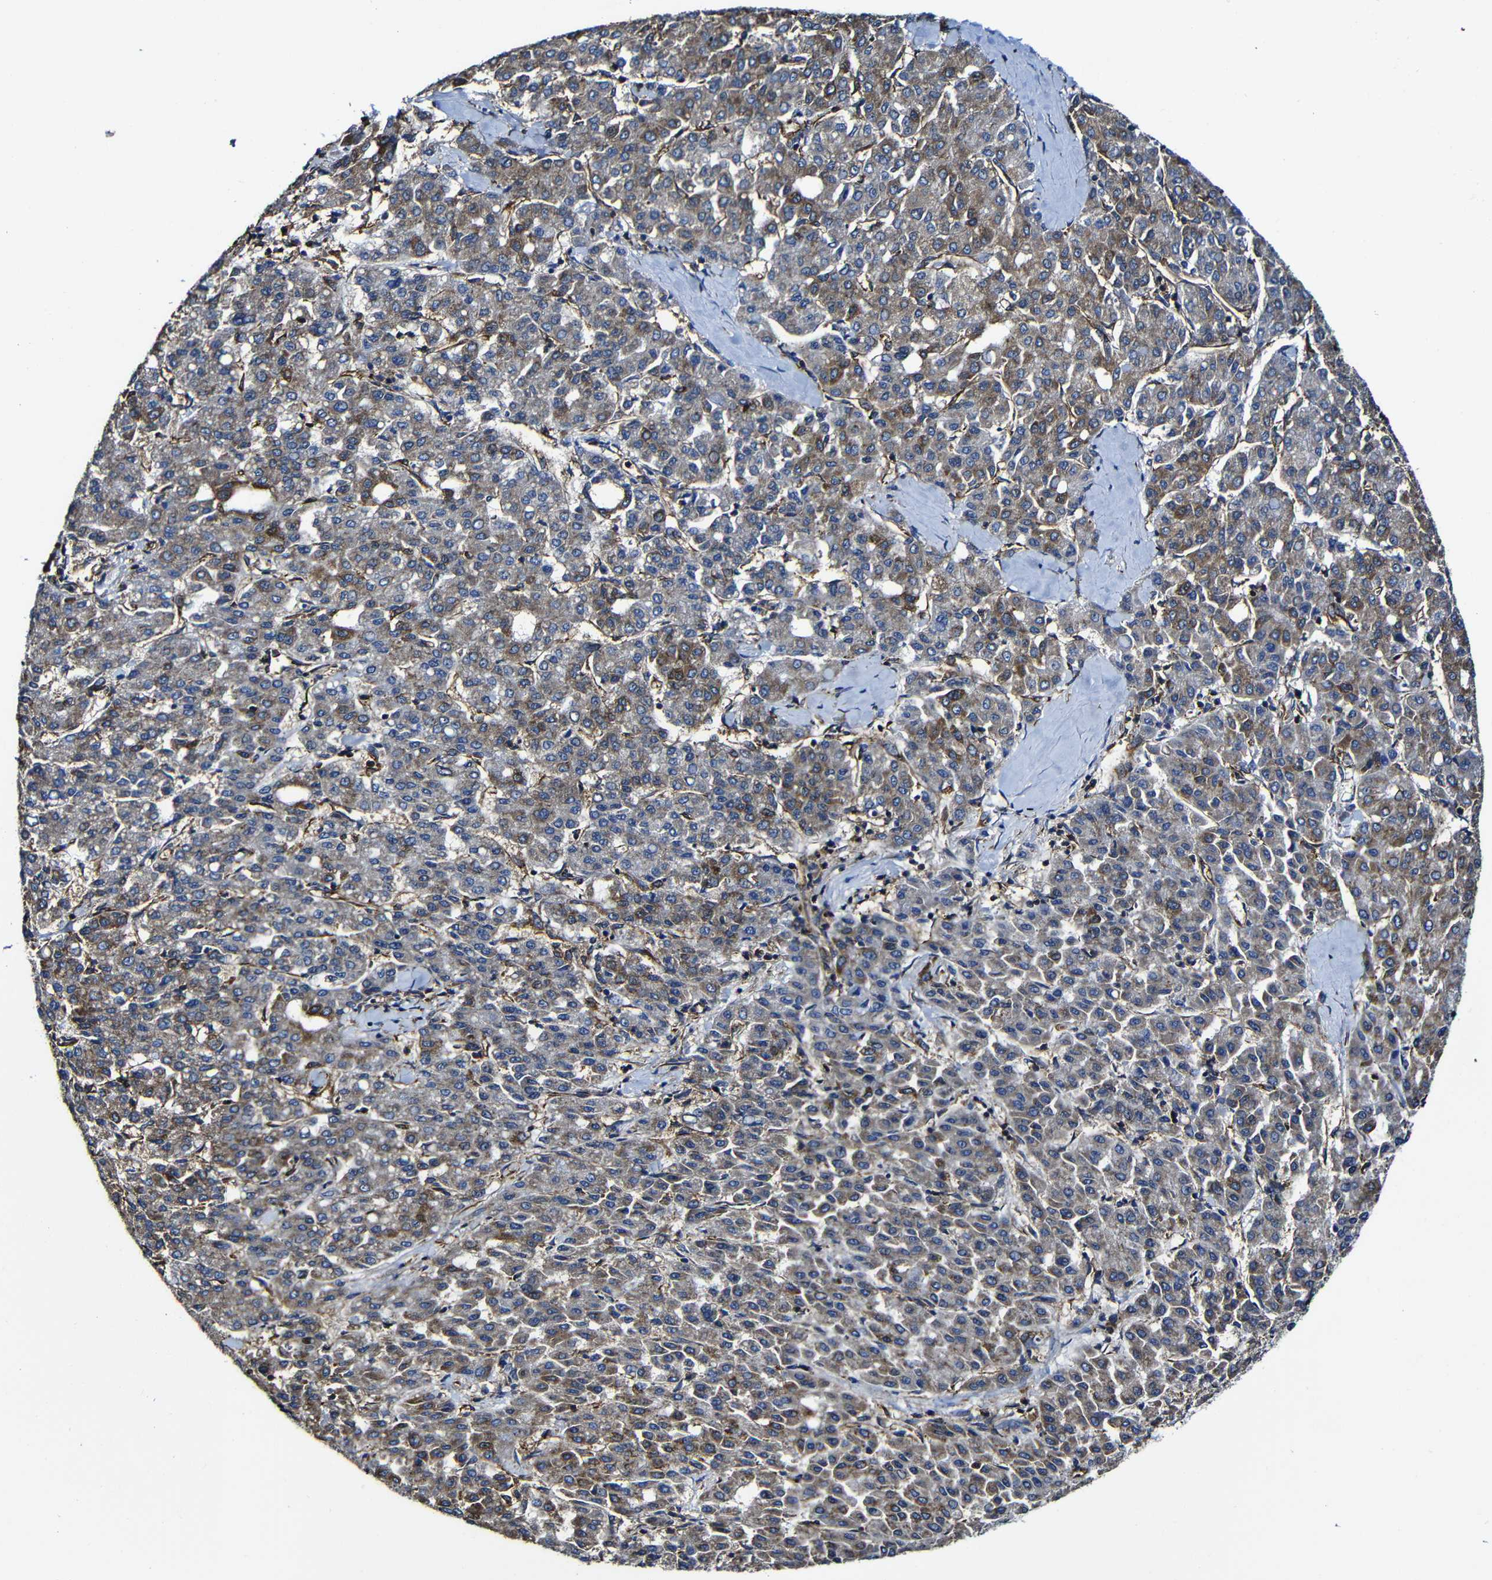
{"staining": {"intensity": "moderate", "quantity": ">75%", "location": "cytoplasmic/membranous"}, "tissue": "liver cancer", "cell_type": "Tumor cells", "image_type": "cancer", "snomed": [{"axis": "morphology", "description": "Carcinoma, Hepatocellular, NOS"}, {"axis": "topography", "description": "Liver"}], "caption": "Protein expression analysis of human liver cancer reveals moderate cytoplasmic/membranous staining in approximately >75% of tumor cells.", "gene": "MSN", "patient": {"sex": "male", "age": 65}}